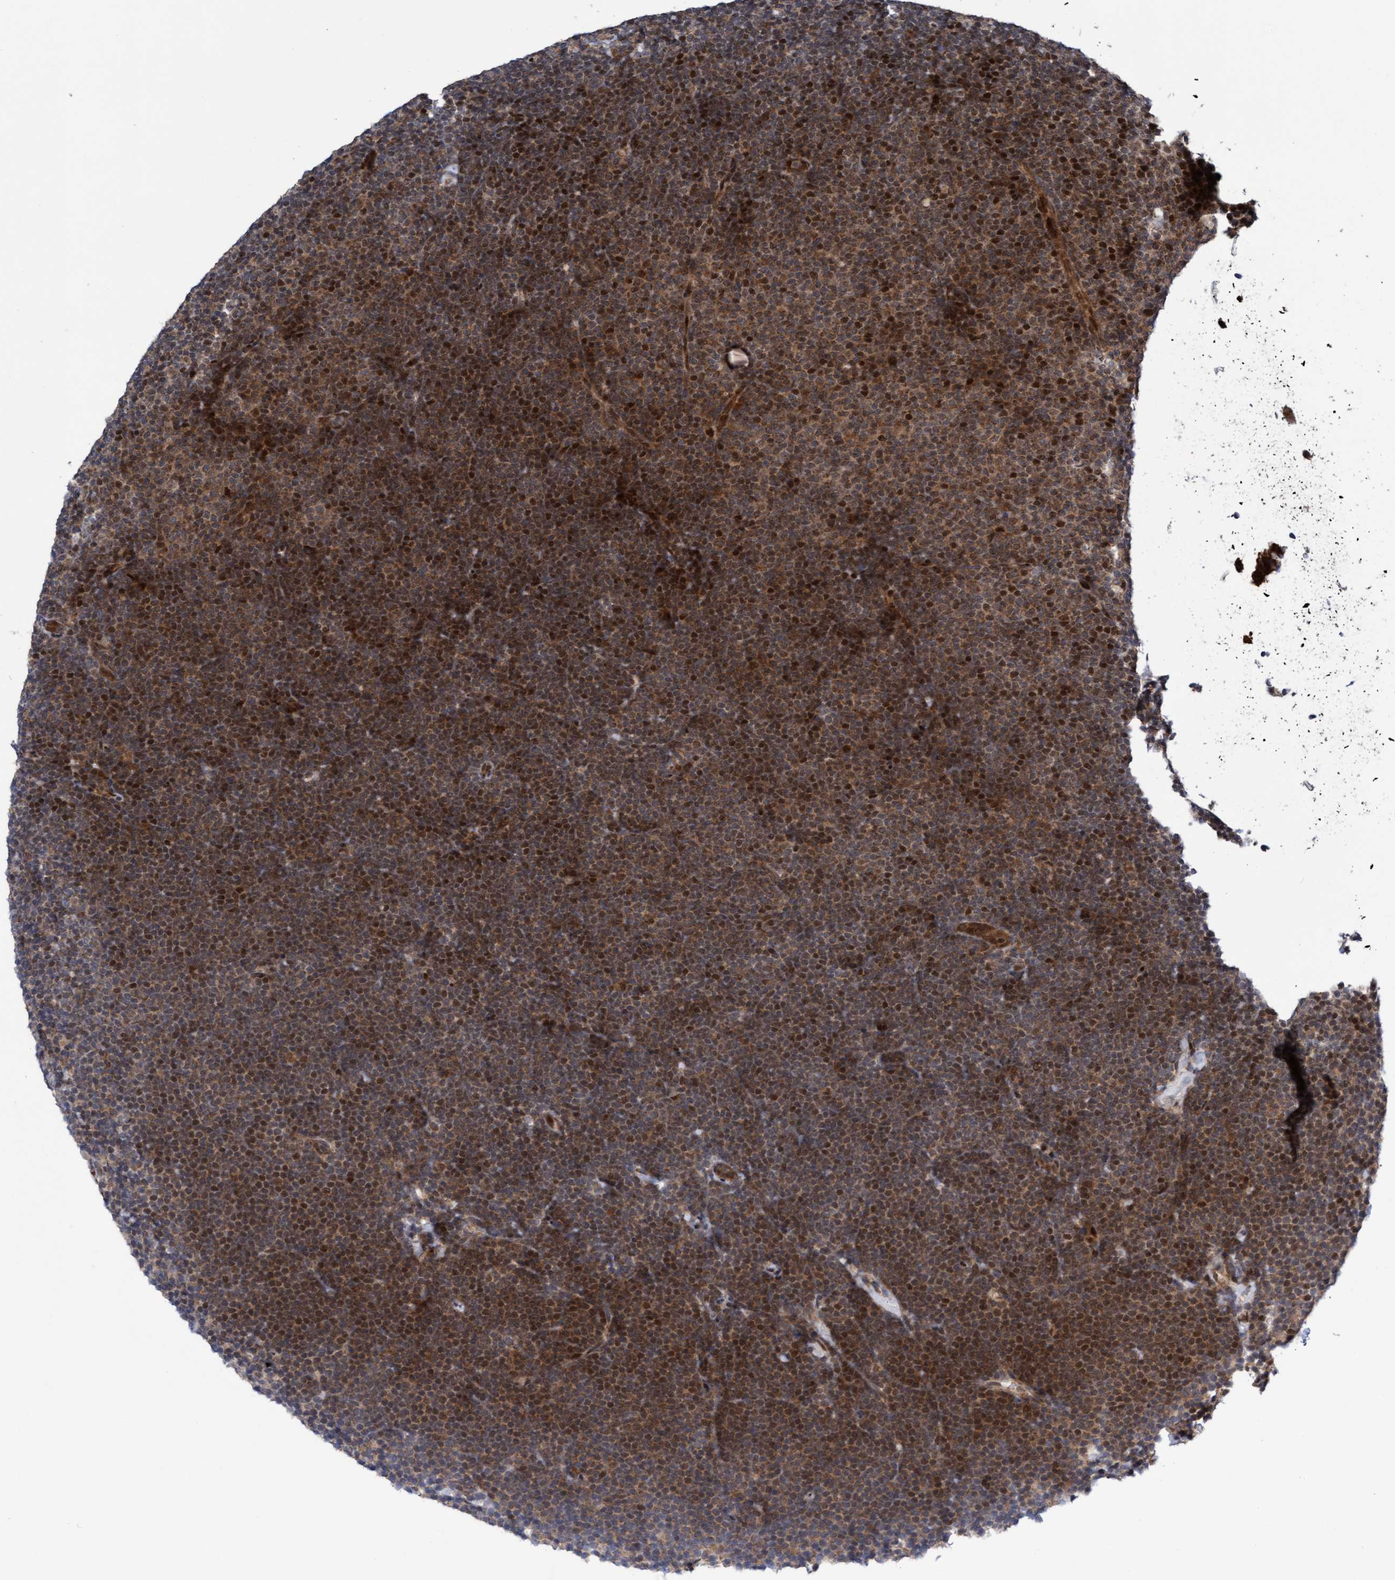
{"staining": {"intensity": "moderate", "quantity": ">75%", "location": "cytoplasmic/membranous,nuclear"}, "tissue": "lymphoma", "cell_type": "Tumor cells", "image_type": "cancer", "snomed": [{"axis": "morphology", "description": "Malignant lymphoma, non-Hodgkin's type, Low grade"}, {"axis": "topography", "description": "Lymph node"}], "caption": "This photomicrograph shows IHC staining of human lymphoma, with medium moderate cytoplasmic/membranous and nuclear positivity in about >75% of tumor cells.", "gene": "ITFG1", "patient": {"sex": "female", "age": 53}}